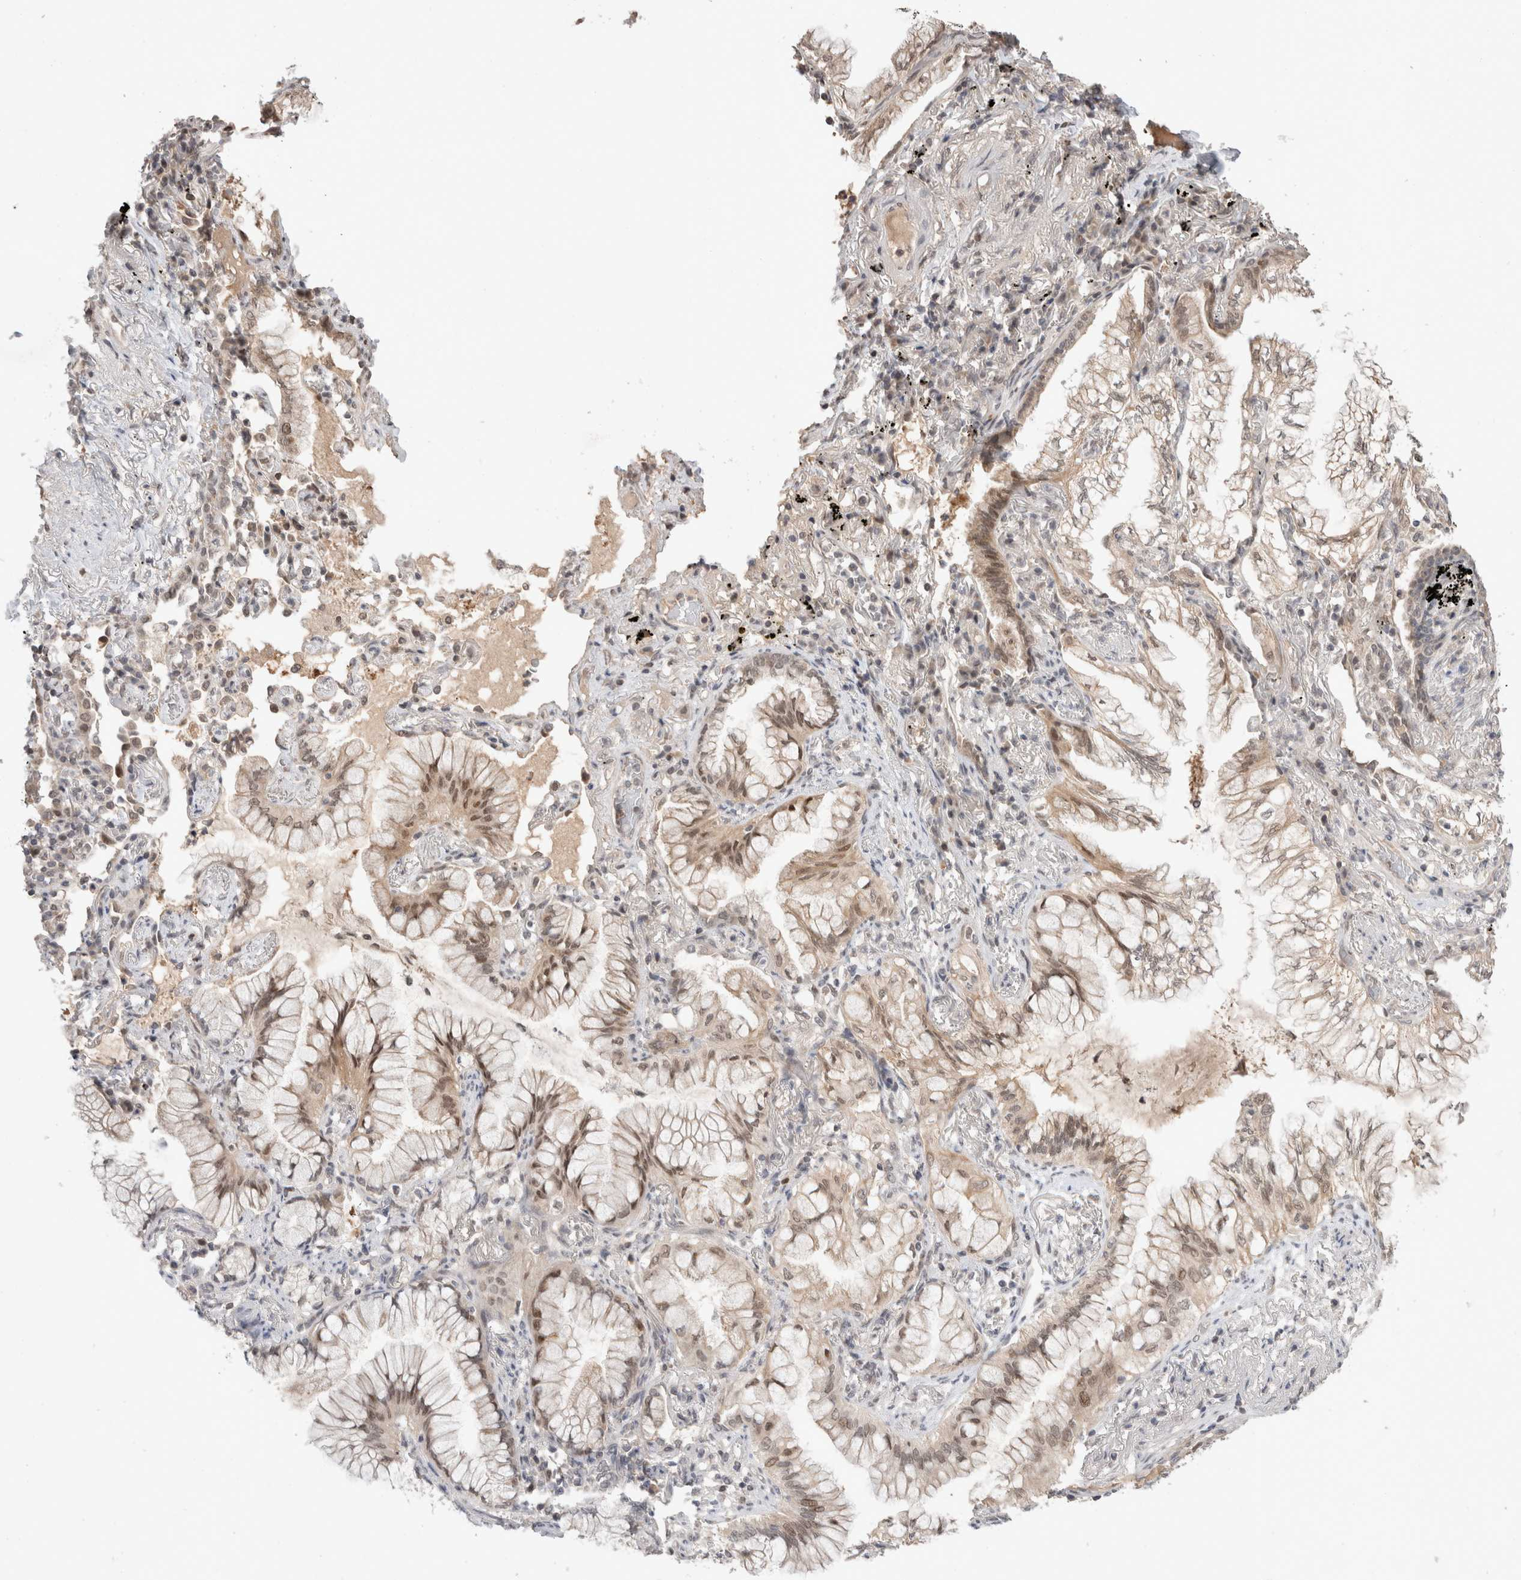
{"staining": {"intensity": "weak", "quantity": ">75%", "location": "cytoplasmic/membranous,nuclear"}, "tissue": "lung cancer", "cell_type": "Tumor cells", "image_type": "cancer", "snomed": [{"axis": "morphology", "description": "Adenocarcinoma, NOS"}, {"axis": "topography", "description": "Lung"}], "caption": "This image demonstrates adenocarcinoma (lung) stained with IHC to label a protein in brown. The cytoplasmic/membranous and nuclear of tumor cells show weak positivity for the protein. Nuclei are counter-stained blue.", "gene": "SYDE2", "patient": {"sex": "female", "age": 70}}